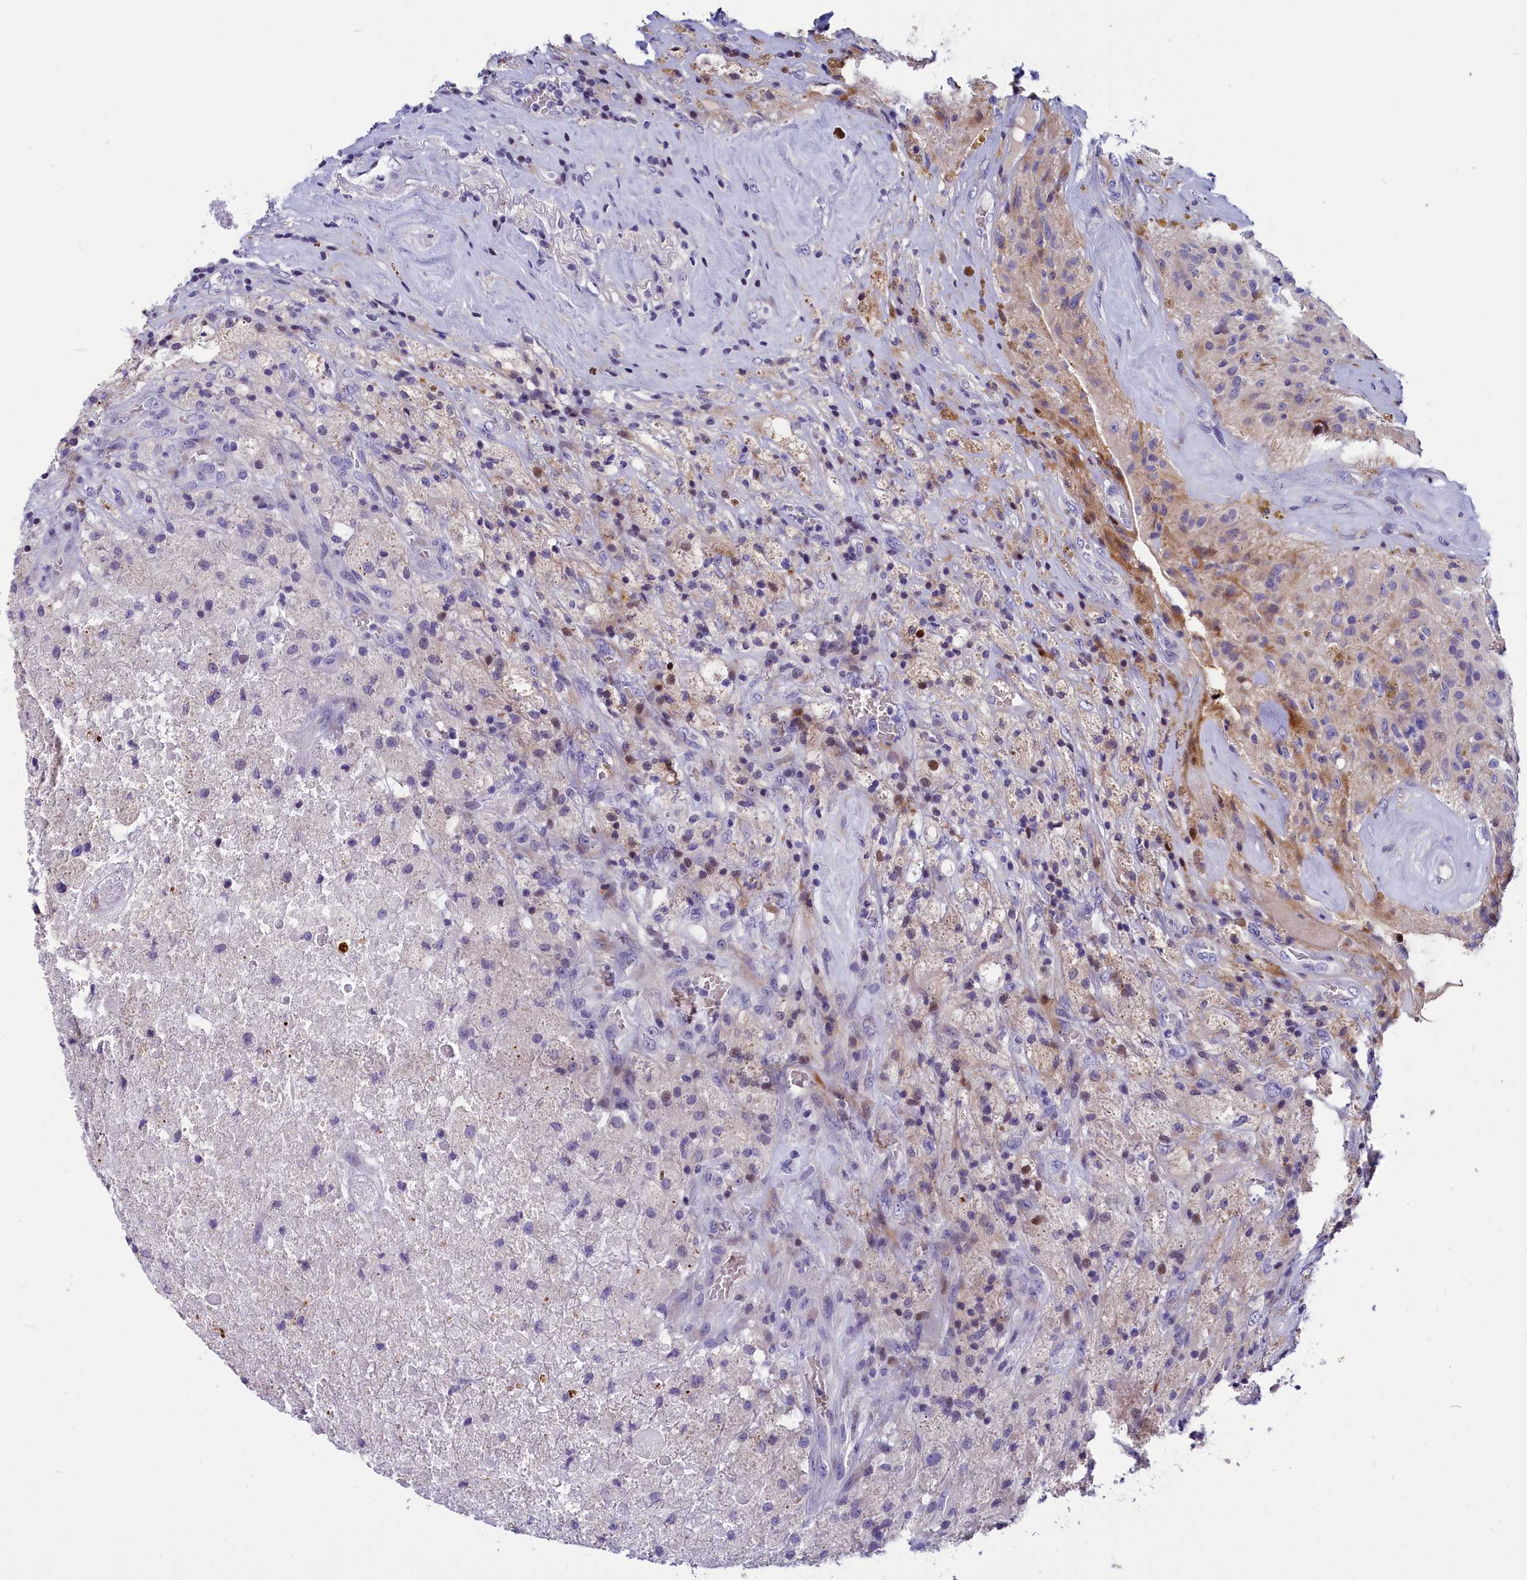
{"staining": {"intensity": "negative", "quantity": "none", "location": "none"}, "tissue": "glioma", "cell_type": "Tumor cells", "image_type": "cancer", "snomed": [{"axis": "morphology", "description": "Glioma, malignant, High grade"}, {"axis": "topography", "description": "Brain"}], "caption": "This is an IHC image of glioma. There is no positivity in tumor cells.", "gene": "NKPD1", "patient": {"sex": "male", "age": 69}}